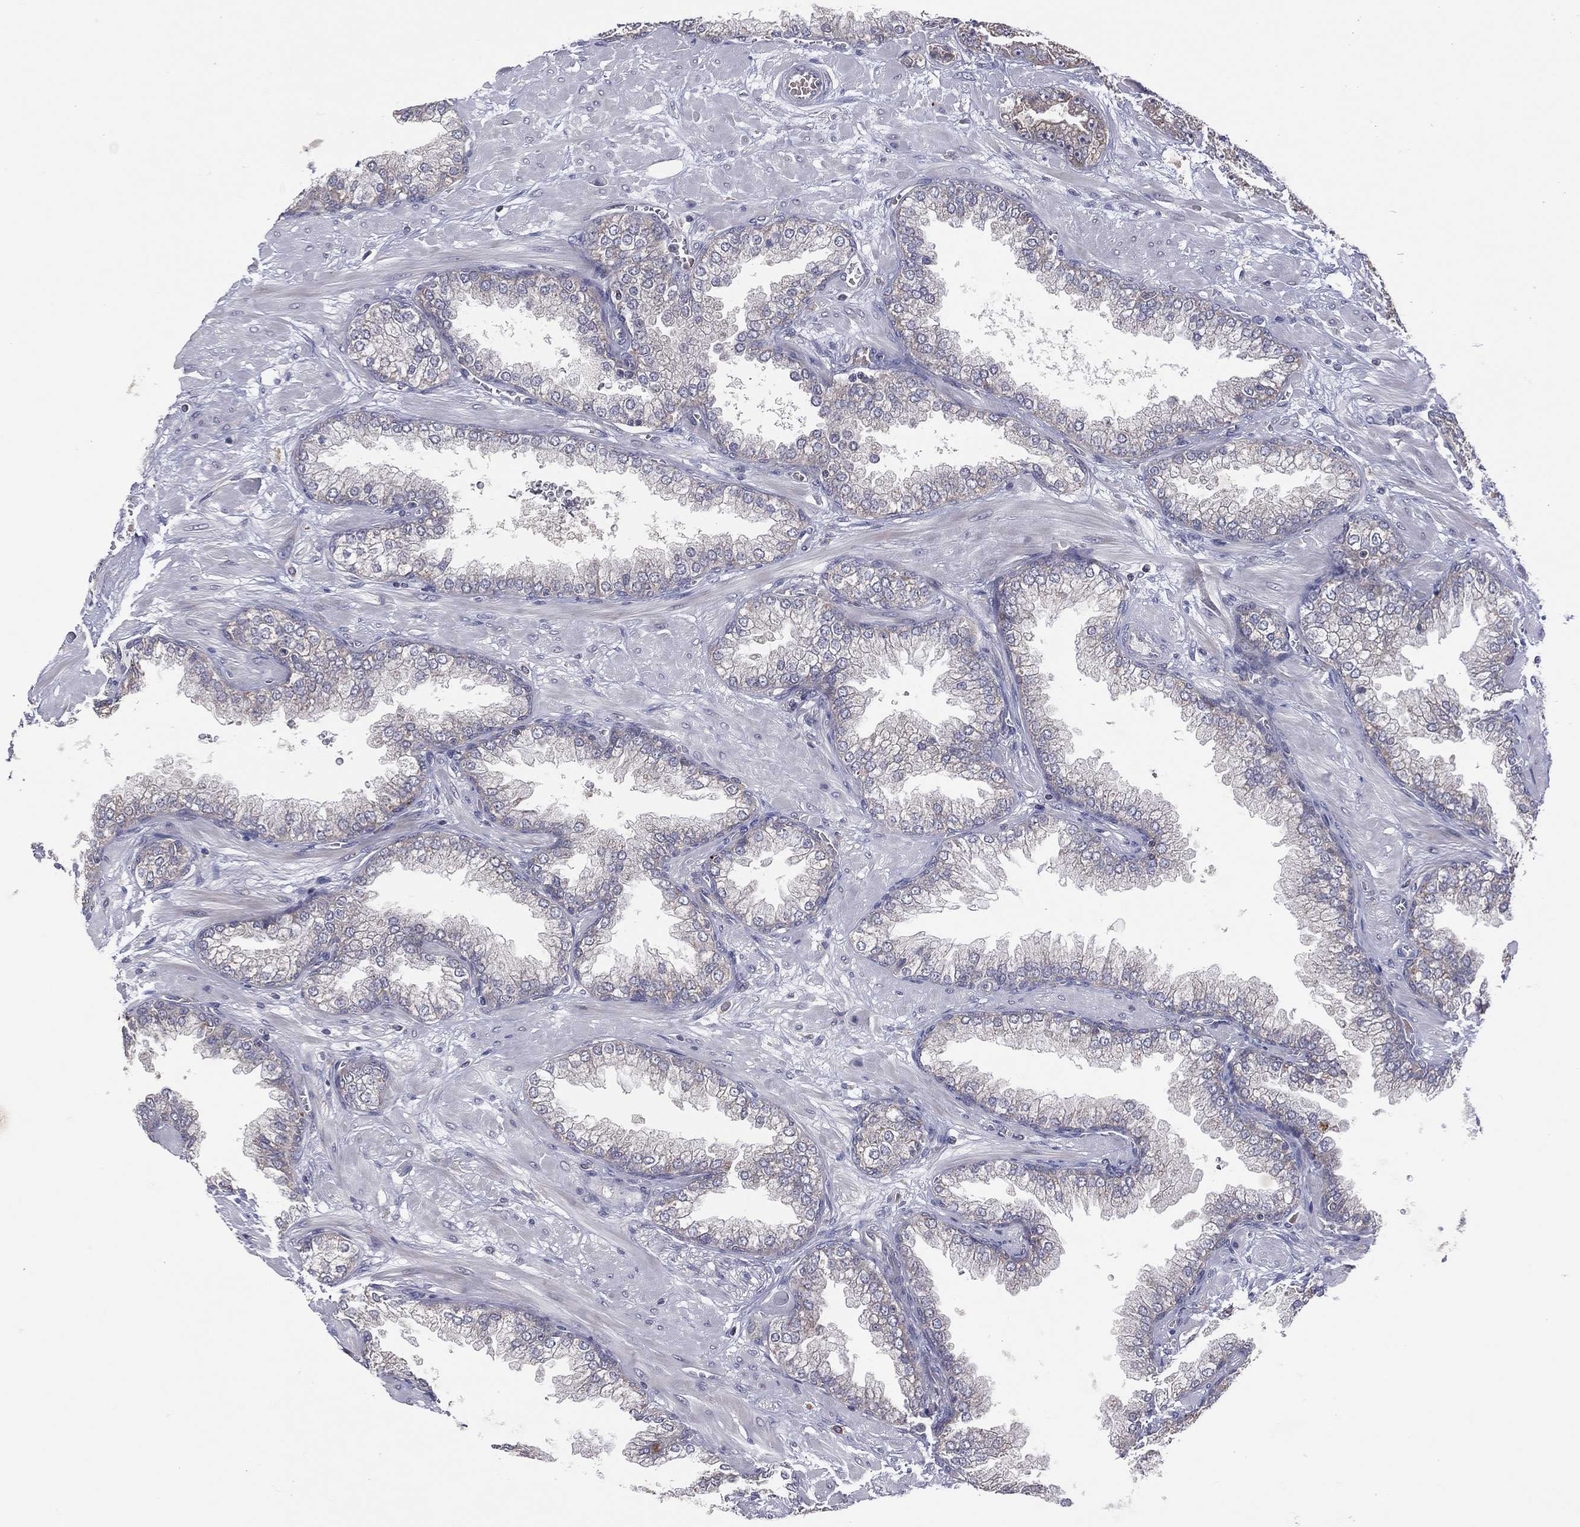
{"staining": {"intensity": "negative", "quantity": "none", "location": "none"}, "tissue": "prostate cancer", "cell_type": "Tumor cells", "image_type": "cancer", "snomed": [{"axis": "morphology", "description": "Adenocarcinoma, Low grade"}, {"axis": "topography", "description": "Prostate"}], "caption": "Tumor cells show no significant protein positivity in prostate cancer.", "gene": "STARD3", "patient": {"sex": "male", "age": 57}}